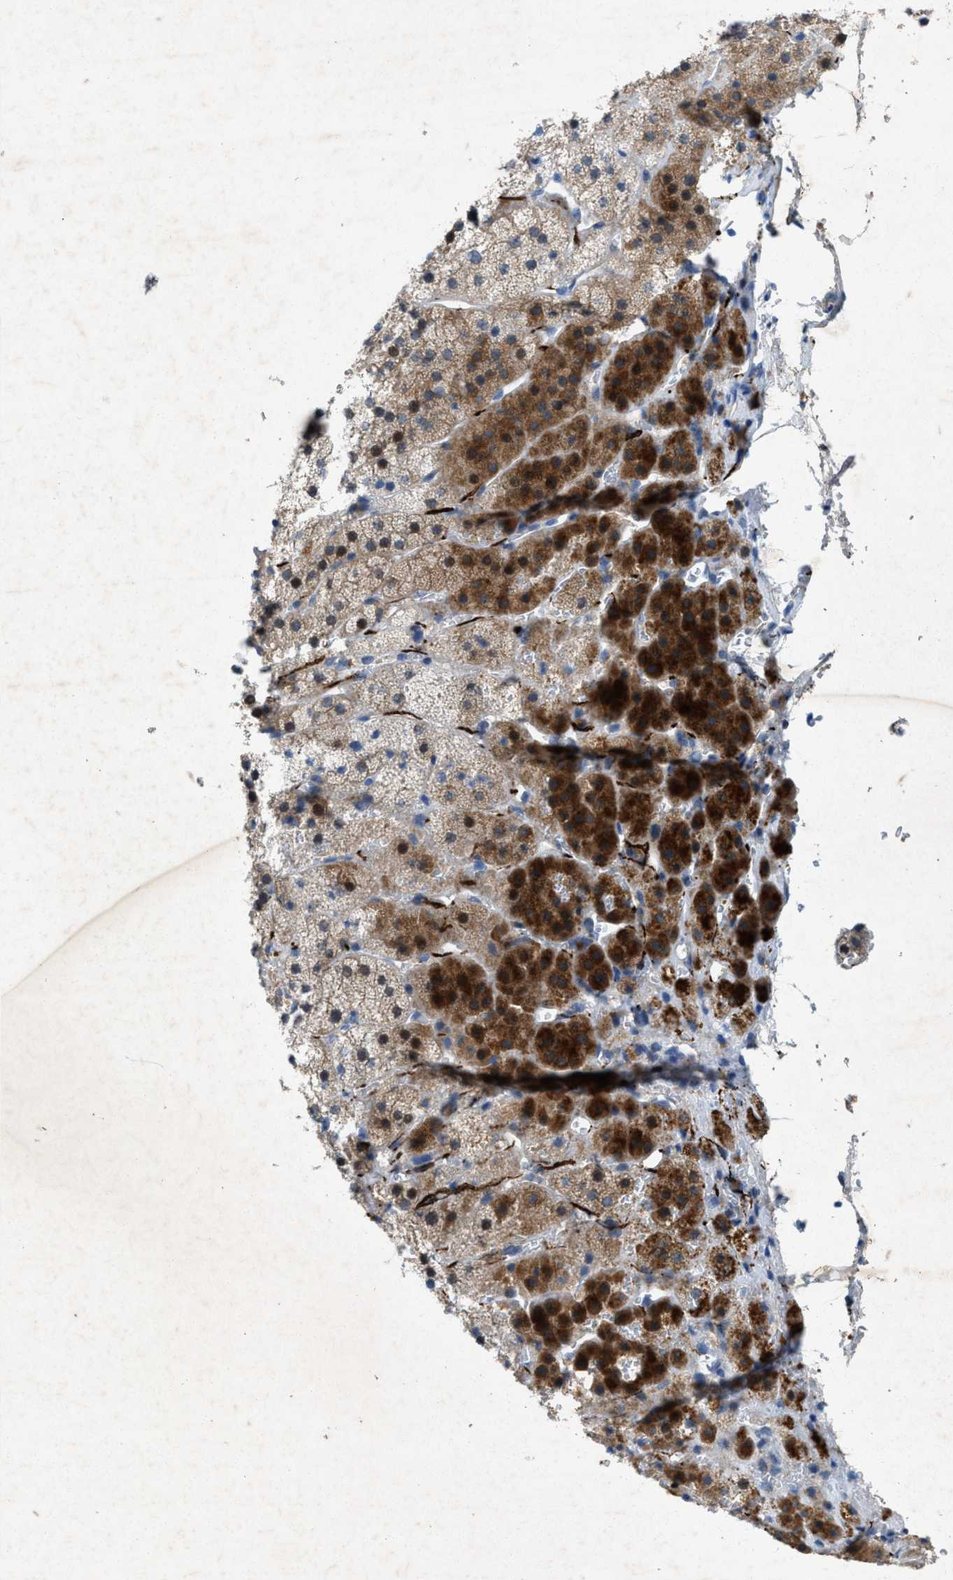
{"staining": {"intensity": "strong", "quantity": "25%-75%", "location": "cytoplasmic/membranous"}, "tissue": "adrenal gland", "cell_type": "Glandular cells", "image_type": "normal", "snomed": [{"axis": "morphology", "description": "Normal tissue, NOS"}, {"axis": "topography", "description": "Adrenal gland"}], "caption": "Protein staining of benign adrenal gland shows strong cytoplasmic/membranous expression in about 25%-75% of glandular cells.", "gene": "URGCP", "patient": {"sex": "female", "age": 44}}